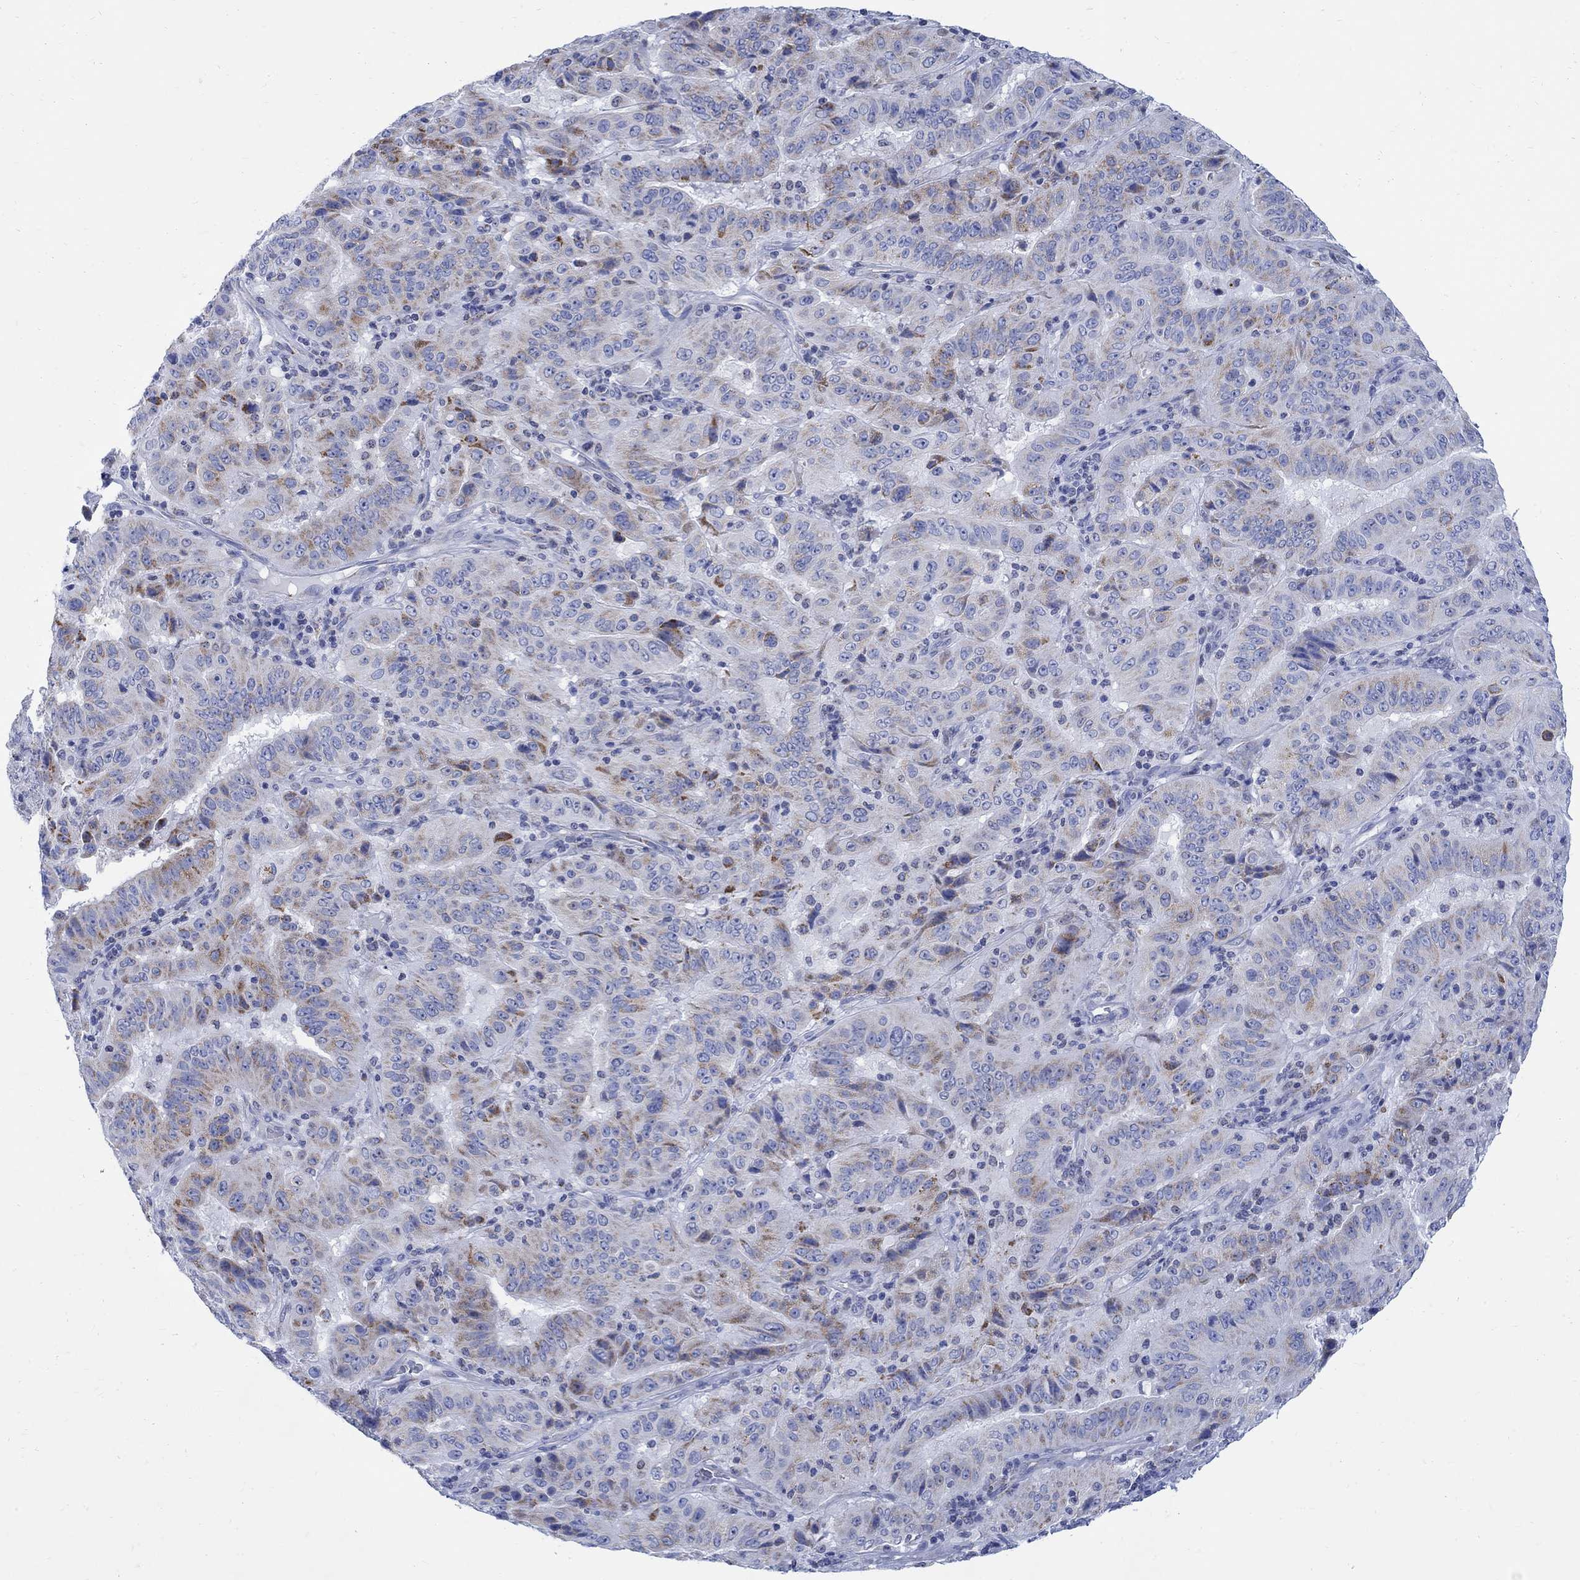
{"staining": {"intensity": "strong", "quantity": "<25%", "location": "cytoplasmic/membranous"}, "tissue": "pancreatic cancer", "cell_type": "Tumor cells", "image_type": "cancer", "snomed": [{"axis": "morphology", "description": "Adenocarcinoma, NOS"}, {"axis": "topography", "description": "Pancreas"}], "caption": "Human pancreatic cancer (adenocarcinoma) stained for a protein (brown) reveals strong cytoplasmic/membranous positive positivity in approximately <25% of tumor cells.", "gene": "CPLX2", "patient": {"sex": "male", "age": 63}}